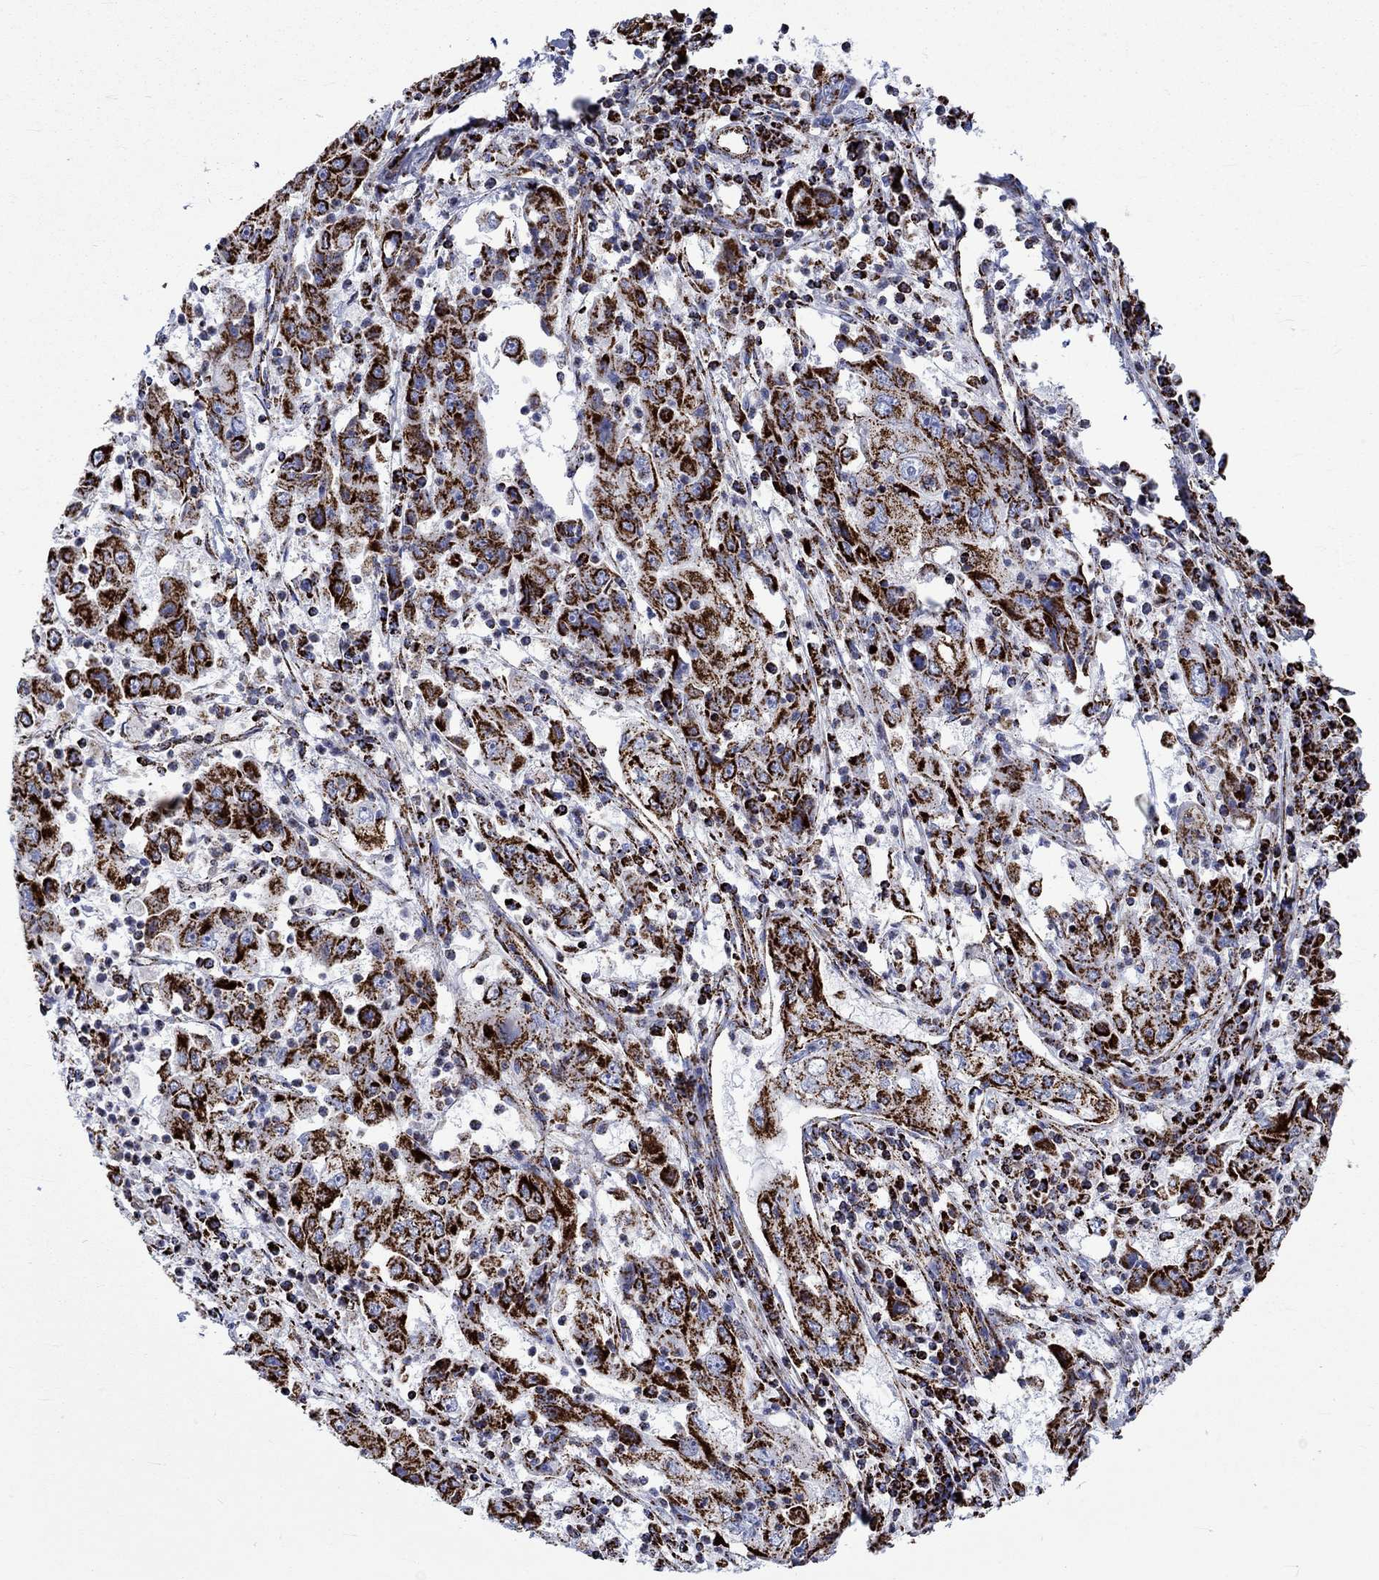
{"staining": {"intensity": "strong", "quantity": ">75%", "location": "cytoplasmic/membranous"}, "tissue": "cervical cancer", "cell_type": "Tumor cells", "image_type": "cancer", "snomed": [{"axis": "morphology", "description": "Squamous cell carcinoma, NOS"}, {"axis": "topography", "description": "Cervix"}], "caption": "Cervical squamous cell carcinoma stained with a brown dye exhibits strong cytoplasmic/membranous positive staining in approximately >75% of tumor cells.", "gene": "RCE1", "patient": {"sex": "female", "age": 36}}